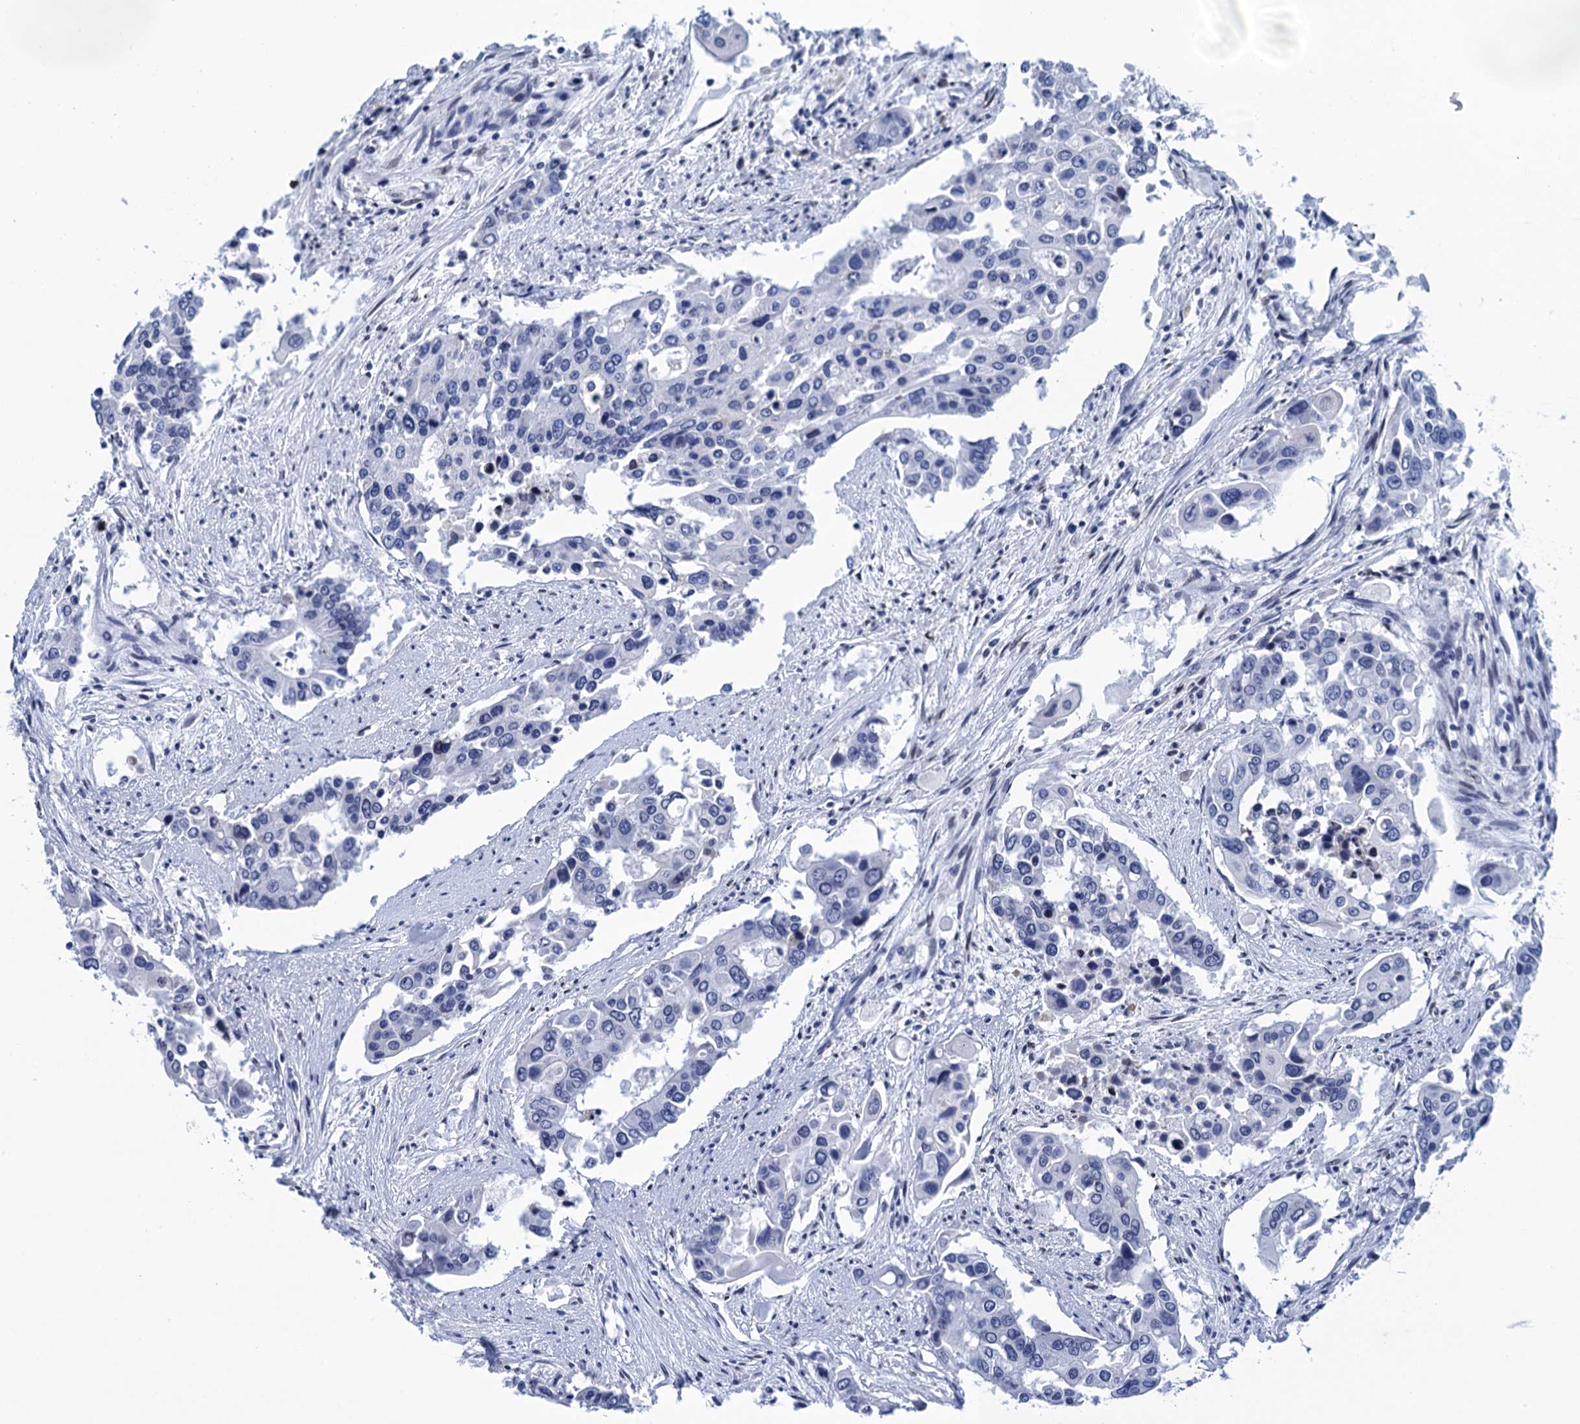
{"staining": {"intensity": "negative", "quantity": "none", "location": "none"}, "tissue": "colorectal cancer", "cell_type": "Tumor cells", "image_type": "cancer", "snomed": [{"axis": "morphology", "description": "Adenocarcinoma, NOS"}, {"axis": "topography", "description": "Colon"}], "caption": "Colorectal cancer (adenocarcinoma) was stained to show a protein in brown. There is no significant expression in tumor cells. The staining is performed using DAB brown chromogen with nuclei counter-stained in using hematoxylin.", "gene": "METTL25", "patient": {"sex": "male", "age": 77}}